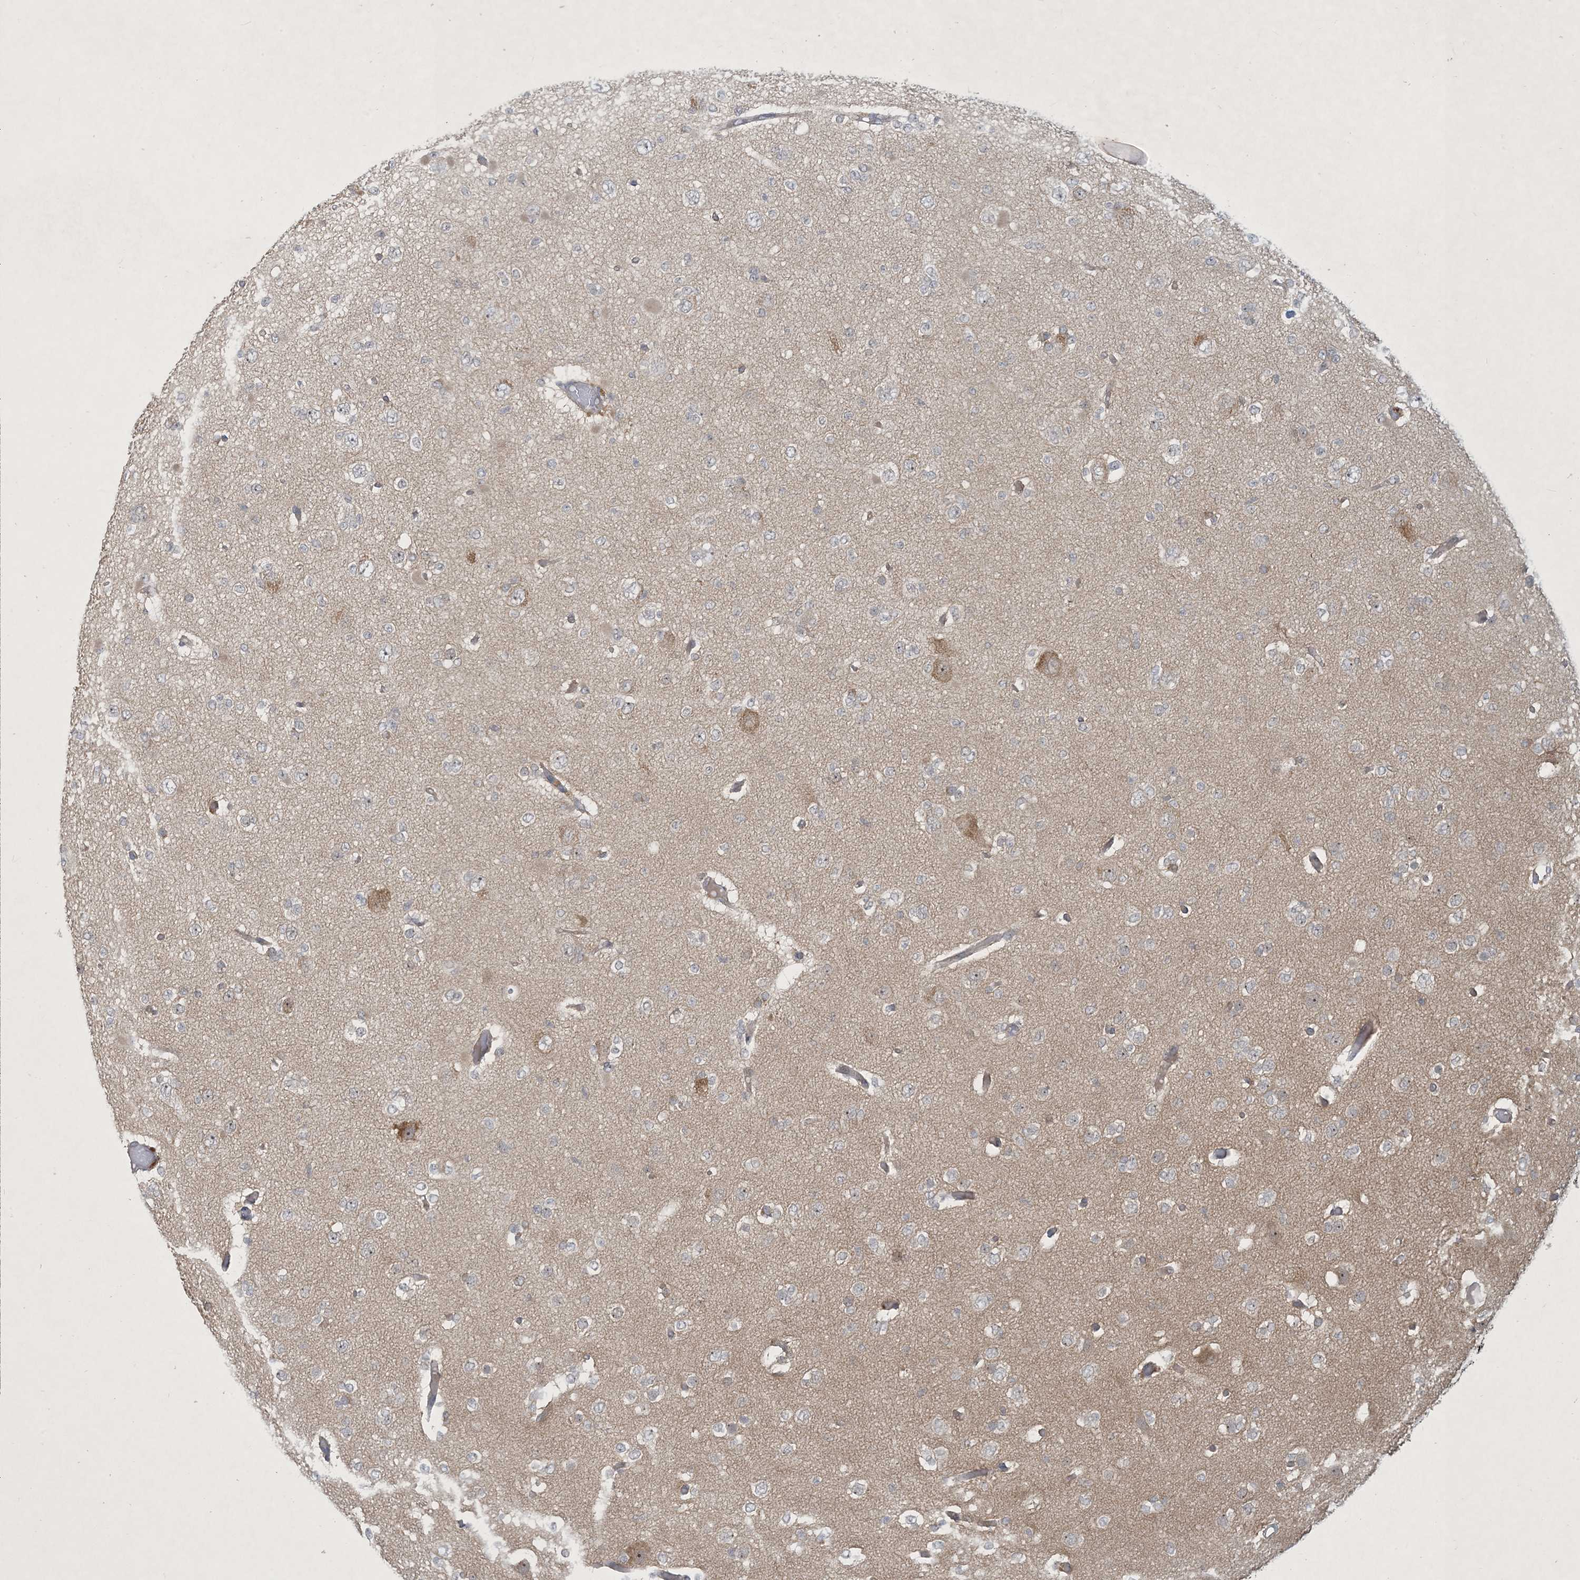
{"staining": {"intensity": "negative", "quantity": "none", "location": "none"}, "tissue": "glioma", "cell_type": "Tumor cells", "image_type": "cancer", "snomed": [{"axis": "morphology", "description": "Glioma, malignant, Low grade"}, {"axis": "topography", "description": "Brain"}], "caption": "IHC photomicrograph of human malignant low-grade glioma stained for a protein (brown), which demonstrates no positivity in tumor cells.", "gene": "CDS1", "patient": {"sex": "female", "age": 22}}